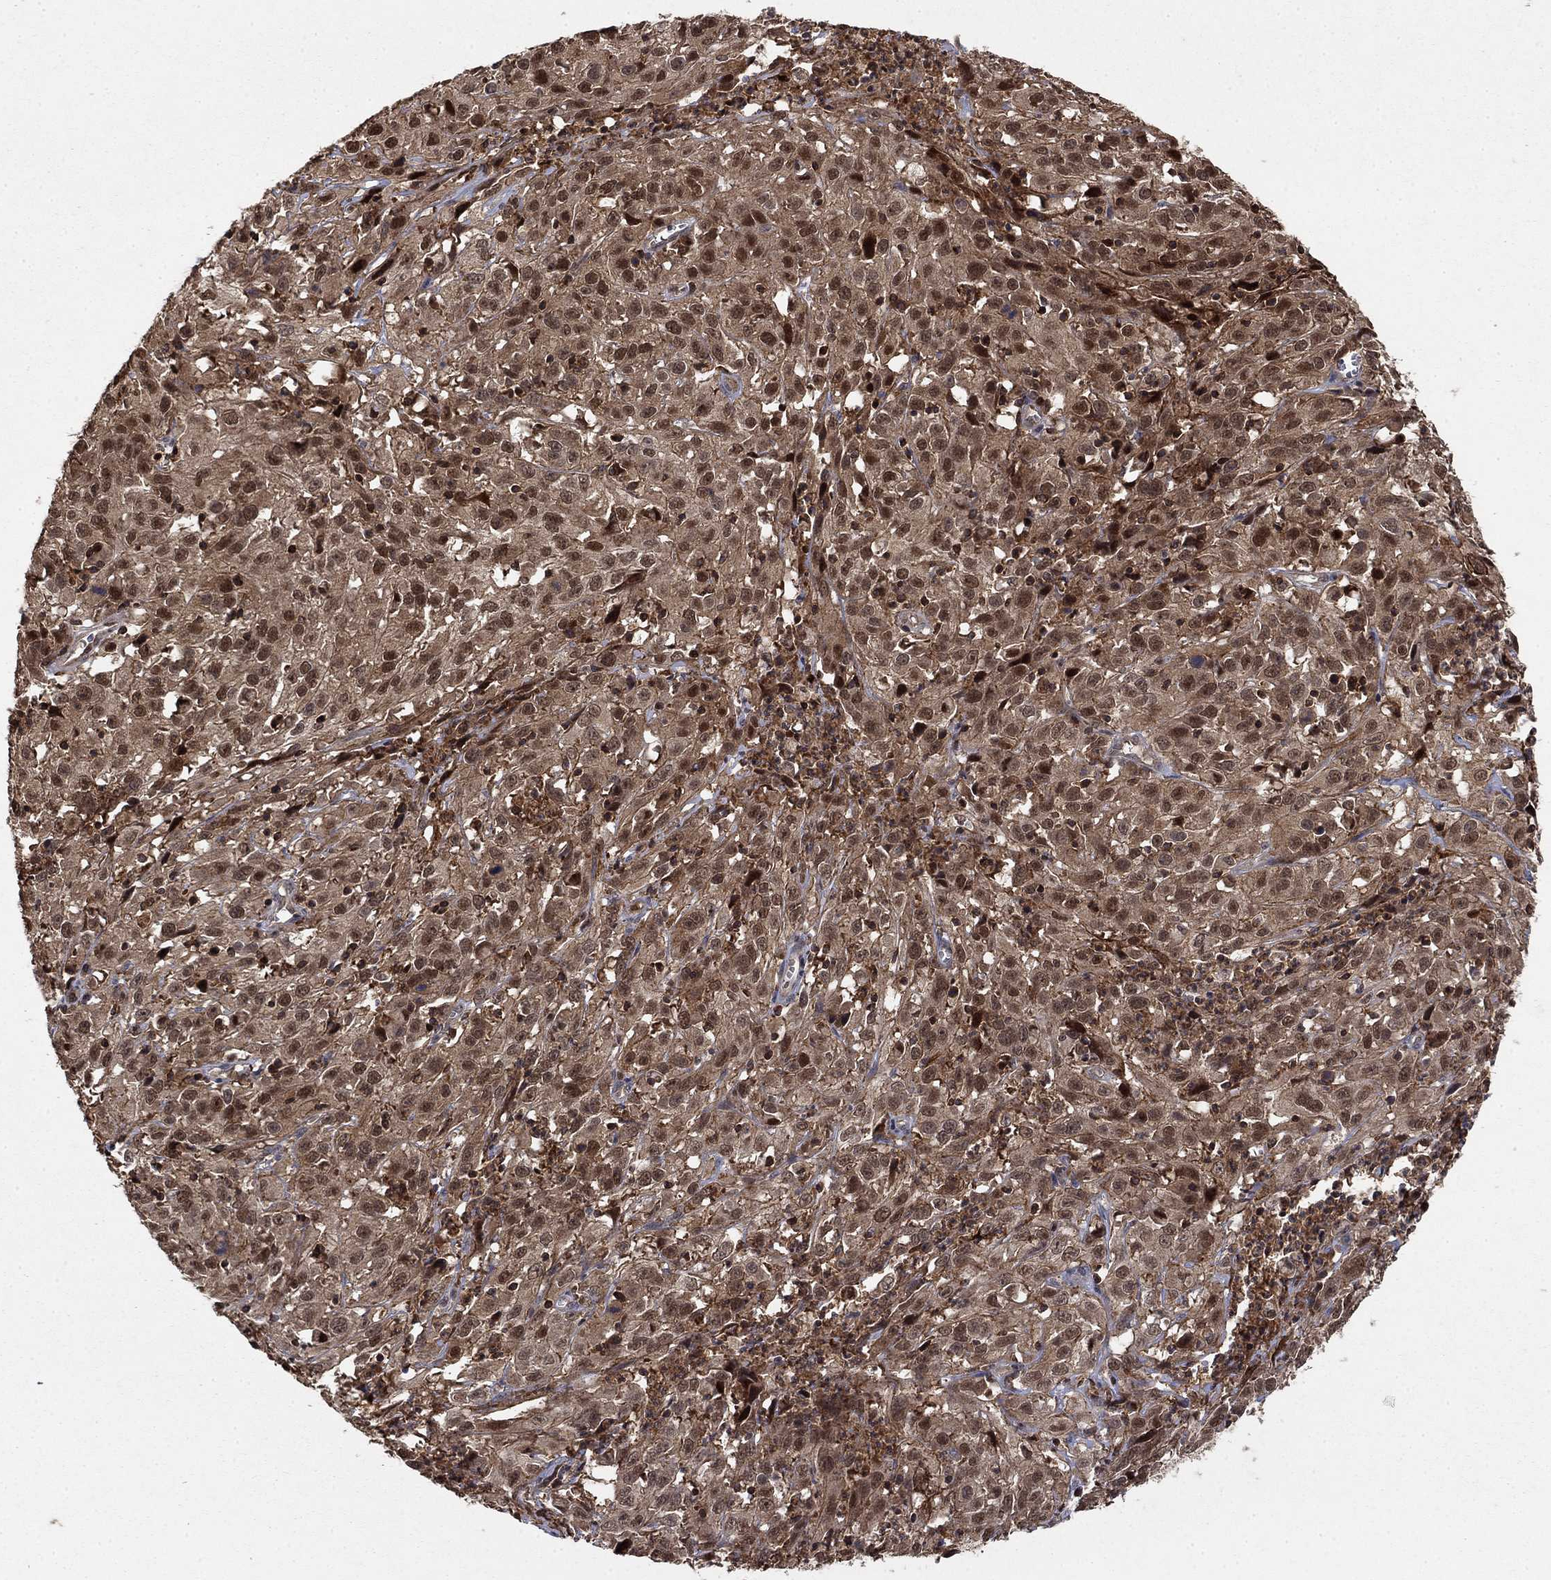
{"staining": {"intensity": "moderate", "quantity": ">75%", "location": "cytoplasmic/membranous,nuclear"}, "tissue": "cervical cancer", "cell_type": "Tumor cells", "image_type": "cancer", "snomed": [{"axis": "morphology", "description": "Squamous cell carcinoma, NOS"}, {"axis": "topography", "description": "Cervix"}], "caption": "Cervical cancer stained for a protein (brown) reveals moderate cytoplasmic/membranous and nuclear positive positivity in approximately >75% of tumor cells.", "gene": "CCDC66", "patient": {"sex": "female", "age": 32}}